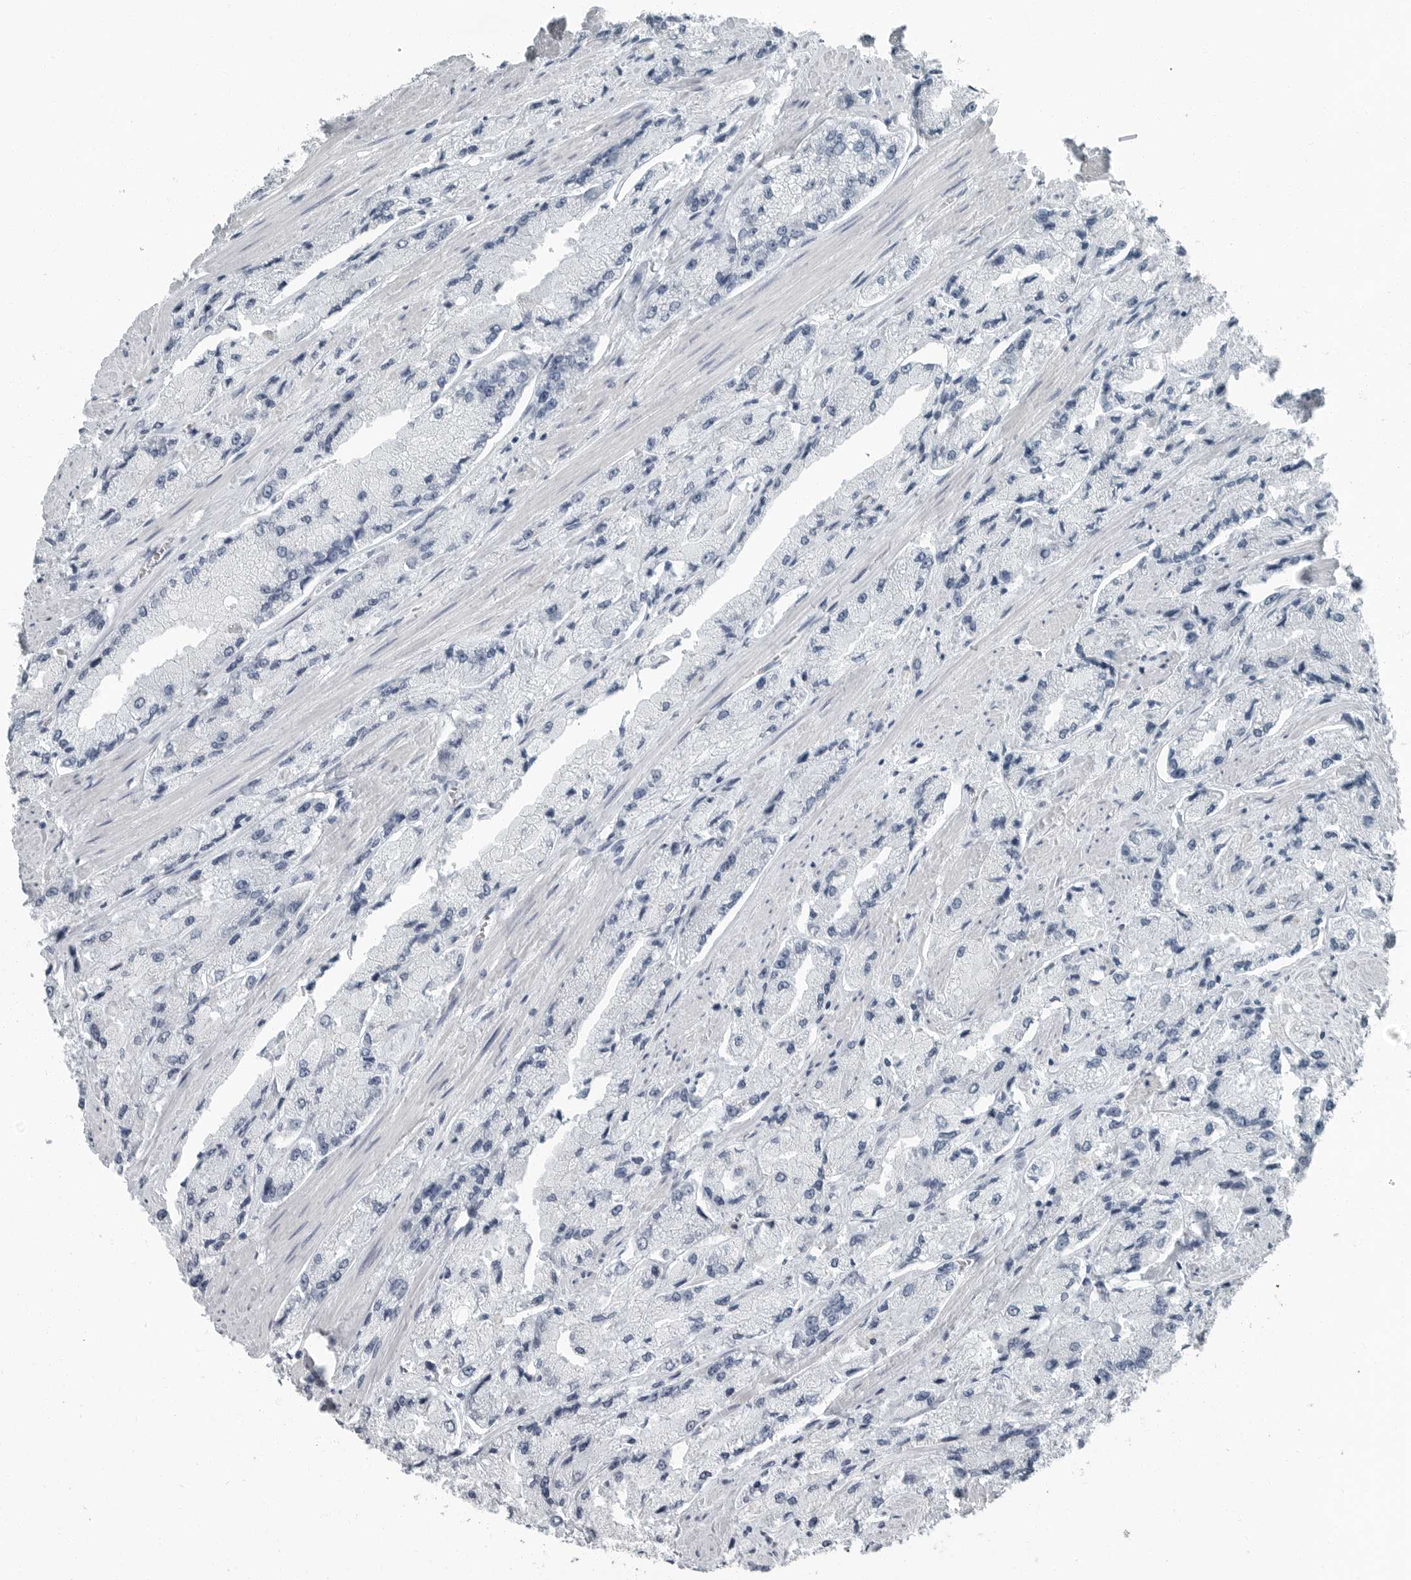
{"staining": {"intensity": "negative", "quantity": "none", "location": "none"}, "tissue": "prostate cancer", "cell_type": "Tumor cells", "image_type": "cancer", "snomed": [{"axis": "morphology", "description": "Adenocarcinoma, High grade"}, {"axis": "topography", "description": "Prostate"}], "caption": "Tumor cells are negative for protein expression in human adenocarcinoma (high-grade) (prostate).", "gene": "FABP6", "patient": {"sex": "male", "age": 58}}